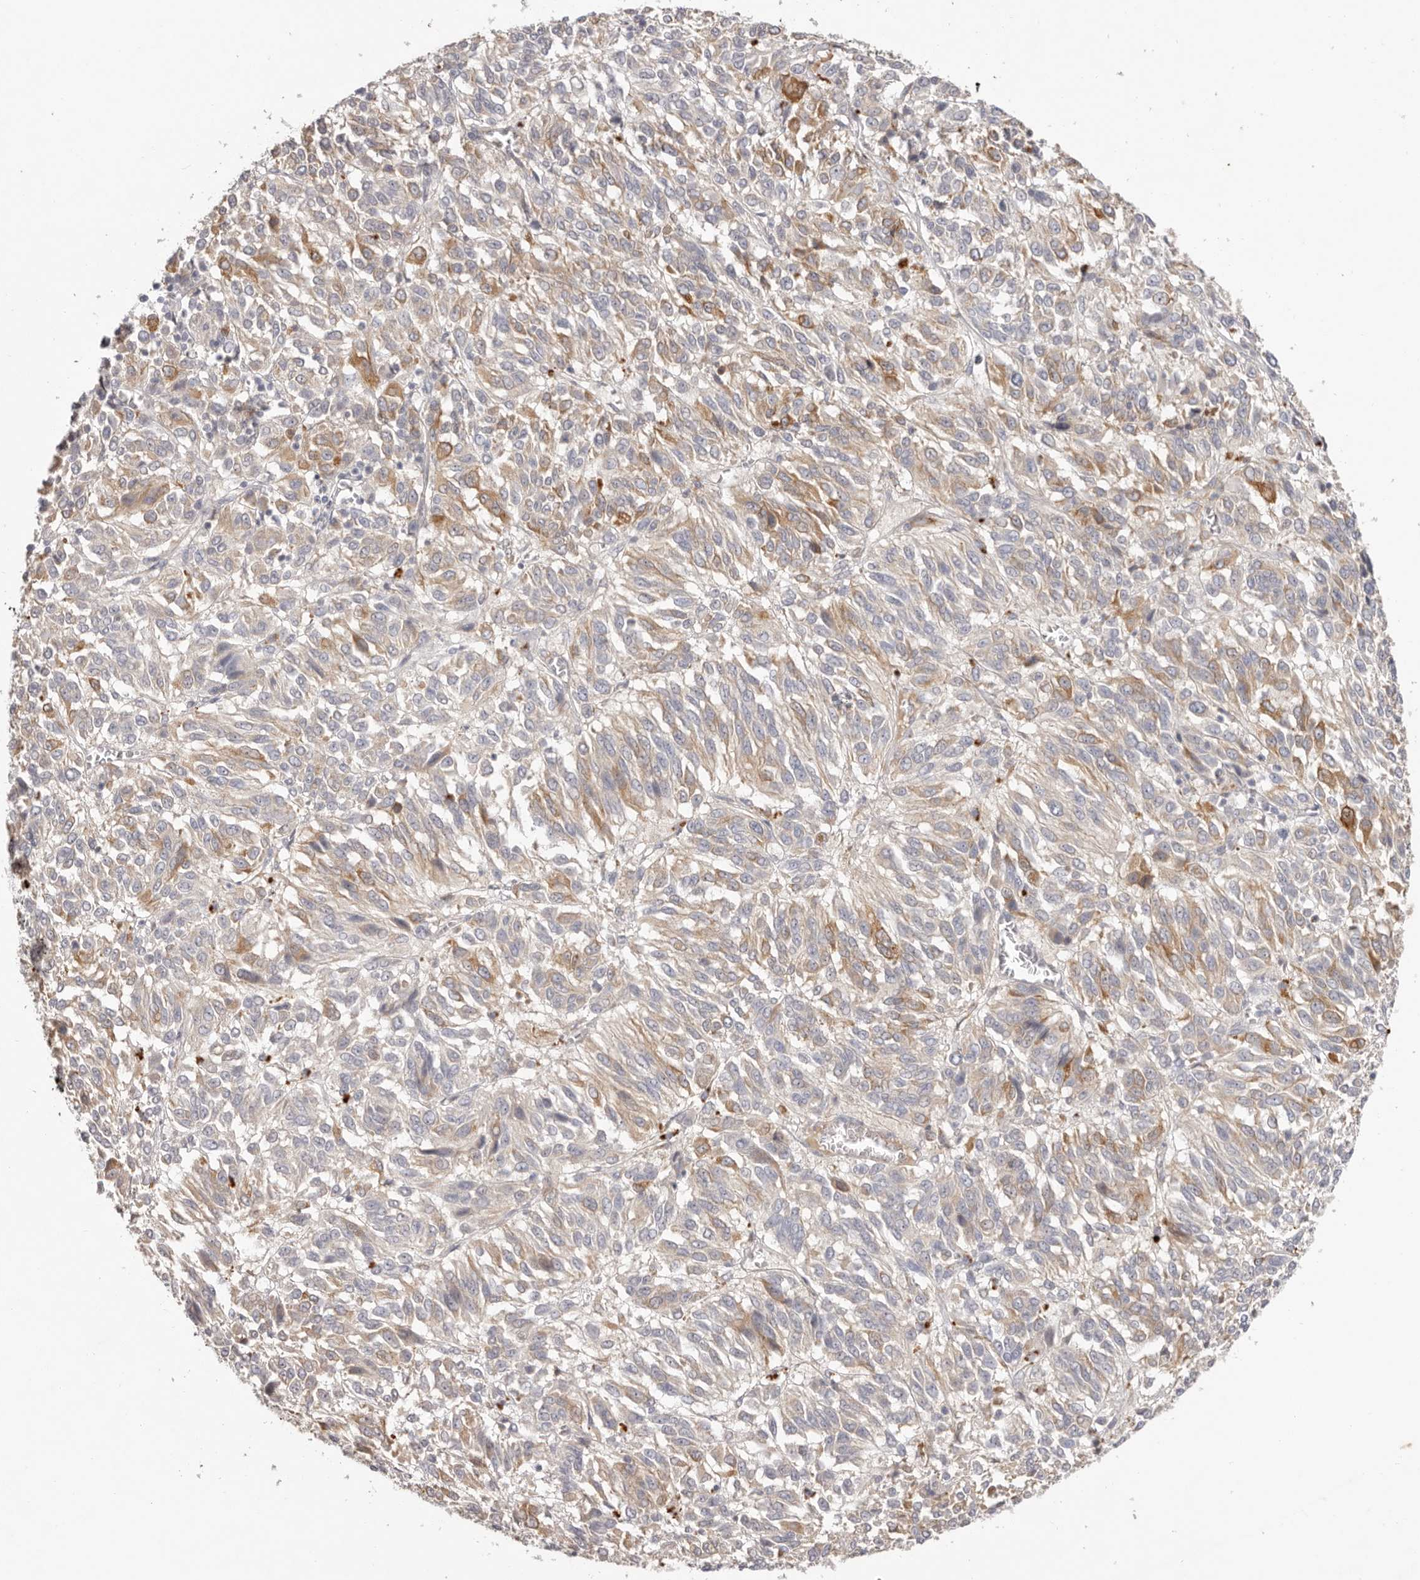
{"staining": {"intensity": "moderate", "quantity": "<25%", "location": "cytoplasmic/membranous"}, "tissue": "melanoma", "cell_type": "Tumor cells", "image_type": "cancer", "snomed": [{"axis": "morphology", "description": "Malignant melanoma, Metastatic site"}, {"axis": "topography", "description": "Lung"}], "caption": "High-power microscopy captured an IHC micrograph of malignant melanoma (metastatic site), revealing moderate cytoplasmic/membranous positivity in approximately <25% of tumor cells. The staining is performed using DAB brown chromogen to label protein expression. The nuclei are counter-stained blue using hematoxylin.", "gene": "SCUBE2", "patient": {"sex": "male", "age": 64}}